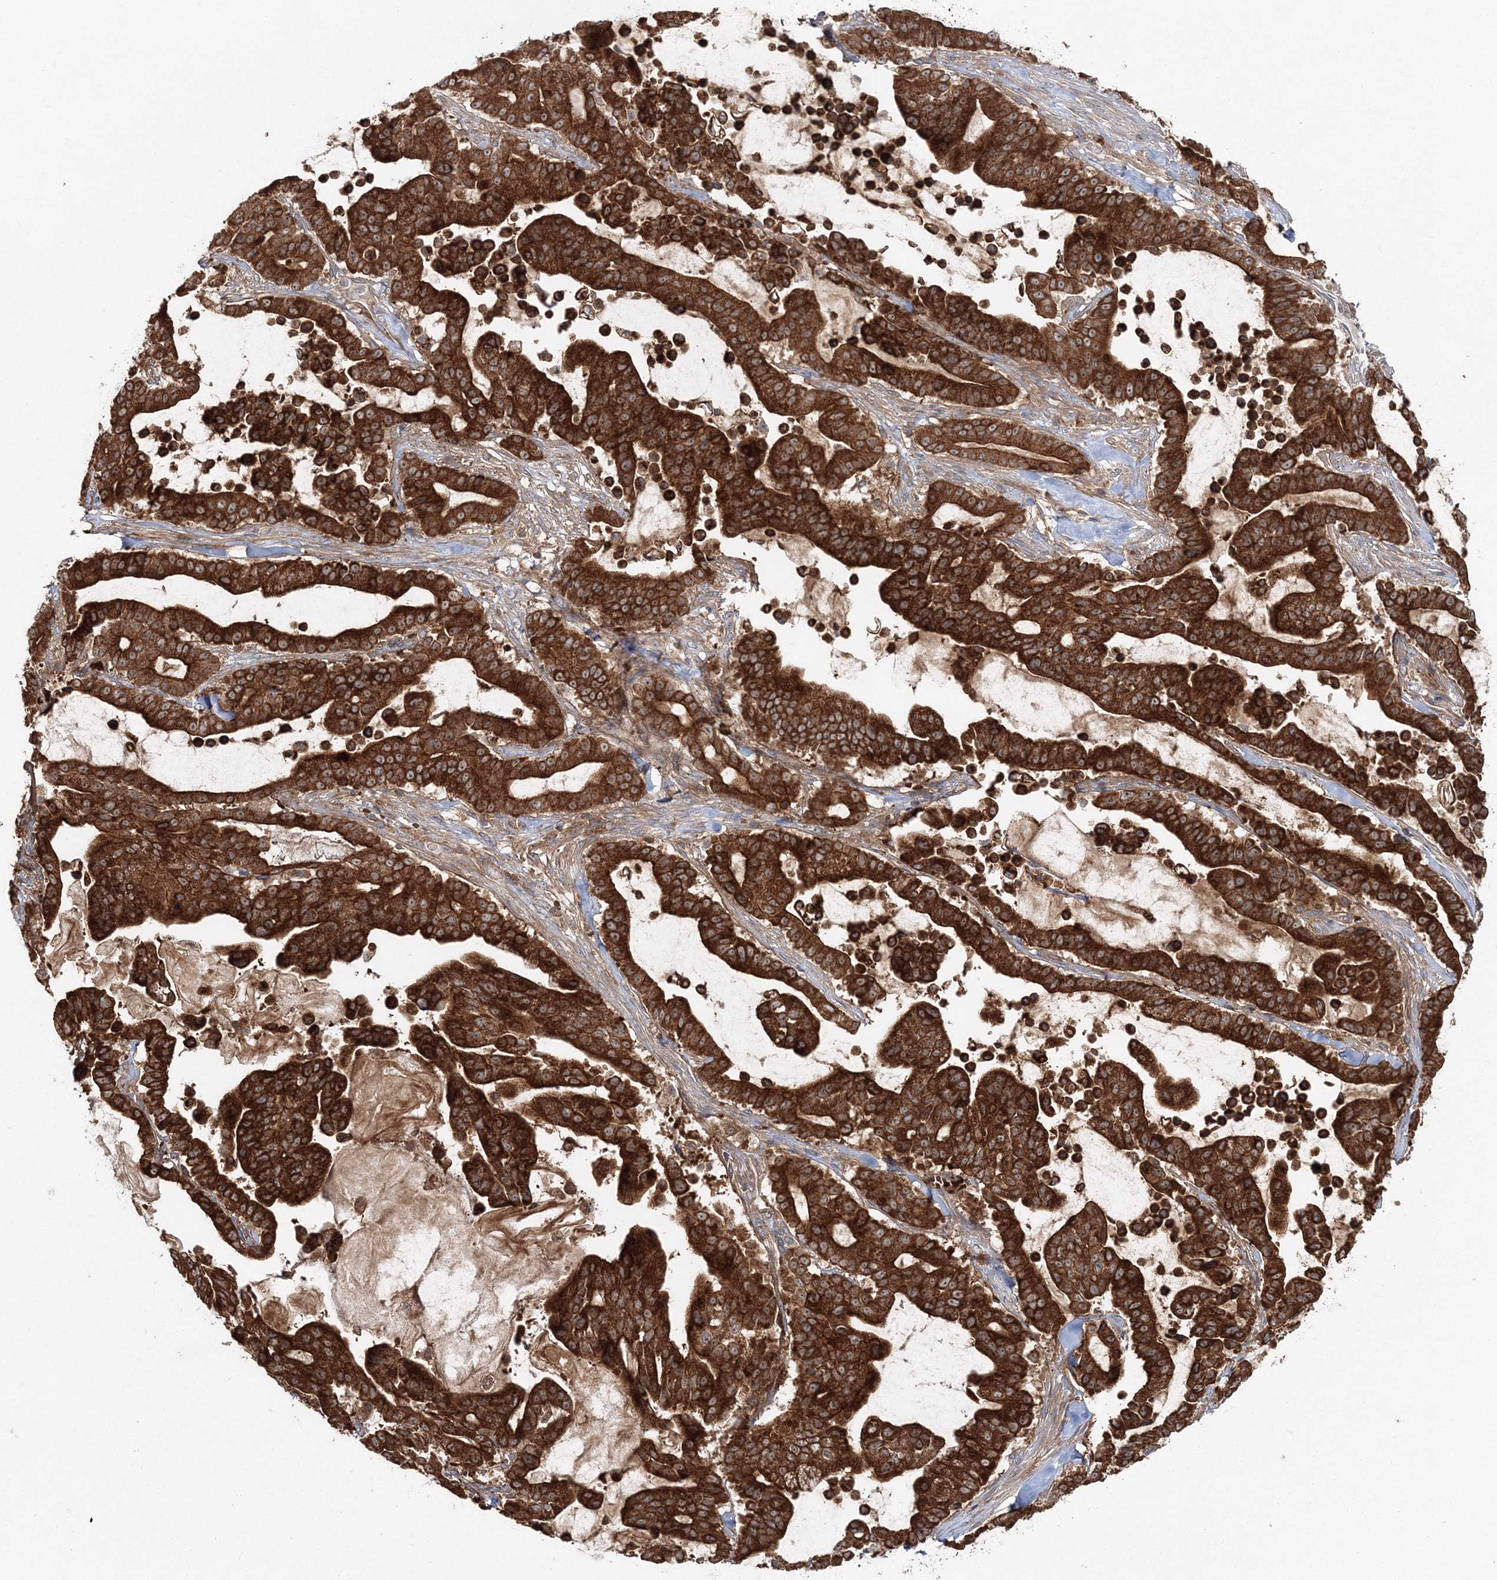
{"staining": {"intensity": "strong", "quantity": ">75%", "location": "cytoplasmic/membranous"}, "tissue": "pancreatic cancer", "cell_type": "Tumor cells", "image_type": "cancer", "snomed": [{"axis": "morphology", "description": "Adenocarcinoma, NOS"}, {"axis": "topography", "description": "Pancreas"}], "caption": "Immunohistochemical staining of human pancreatic adenocarcinoma demonstrates strong cytoplasmic/membranous protein expression in approximately >75% of tumor cells.", "gene": "PCBD2", "patient": {"sex": "male", "age": 63}}